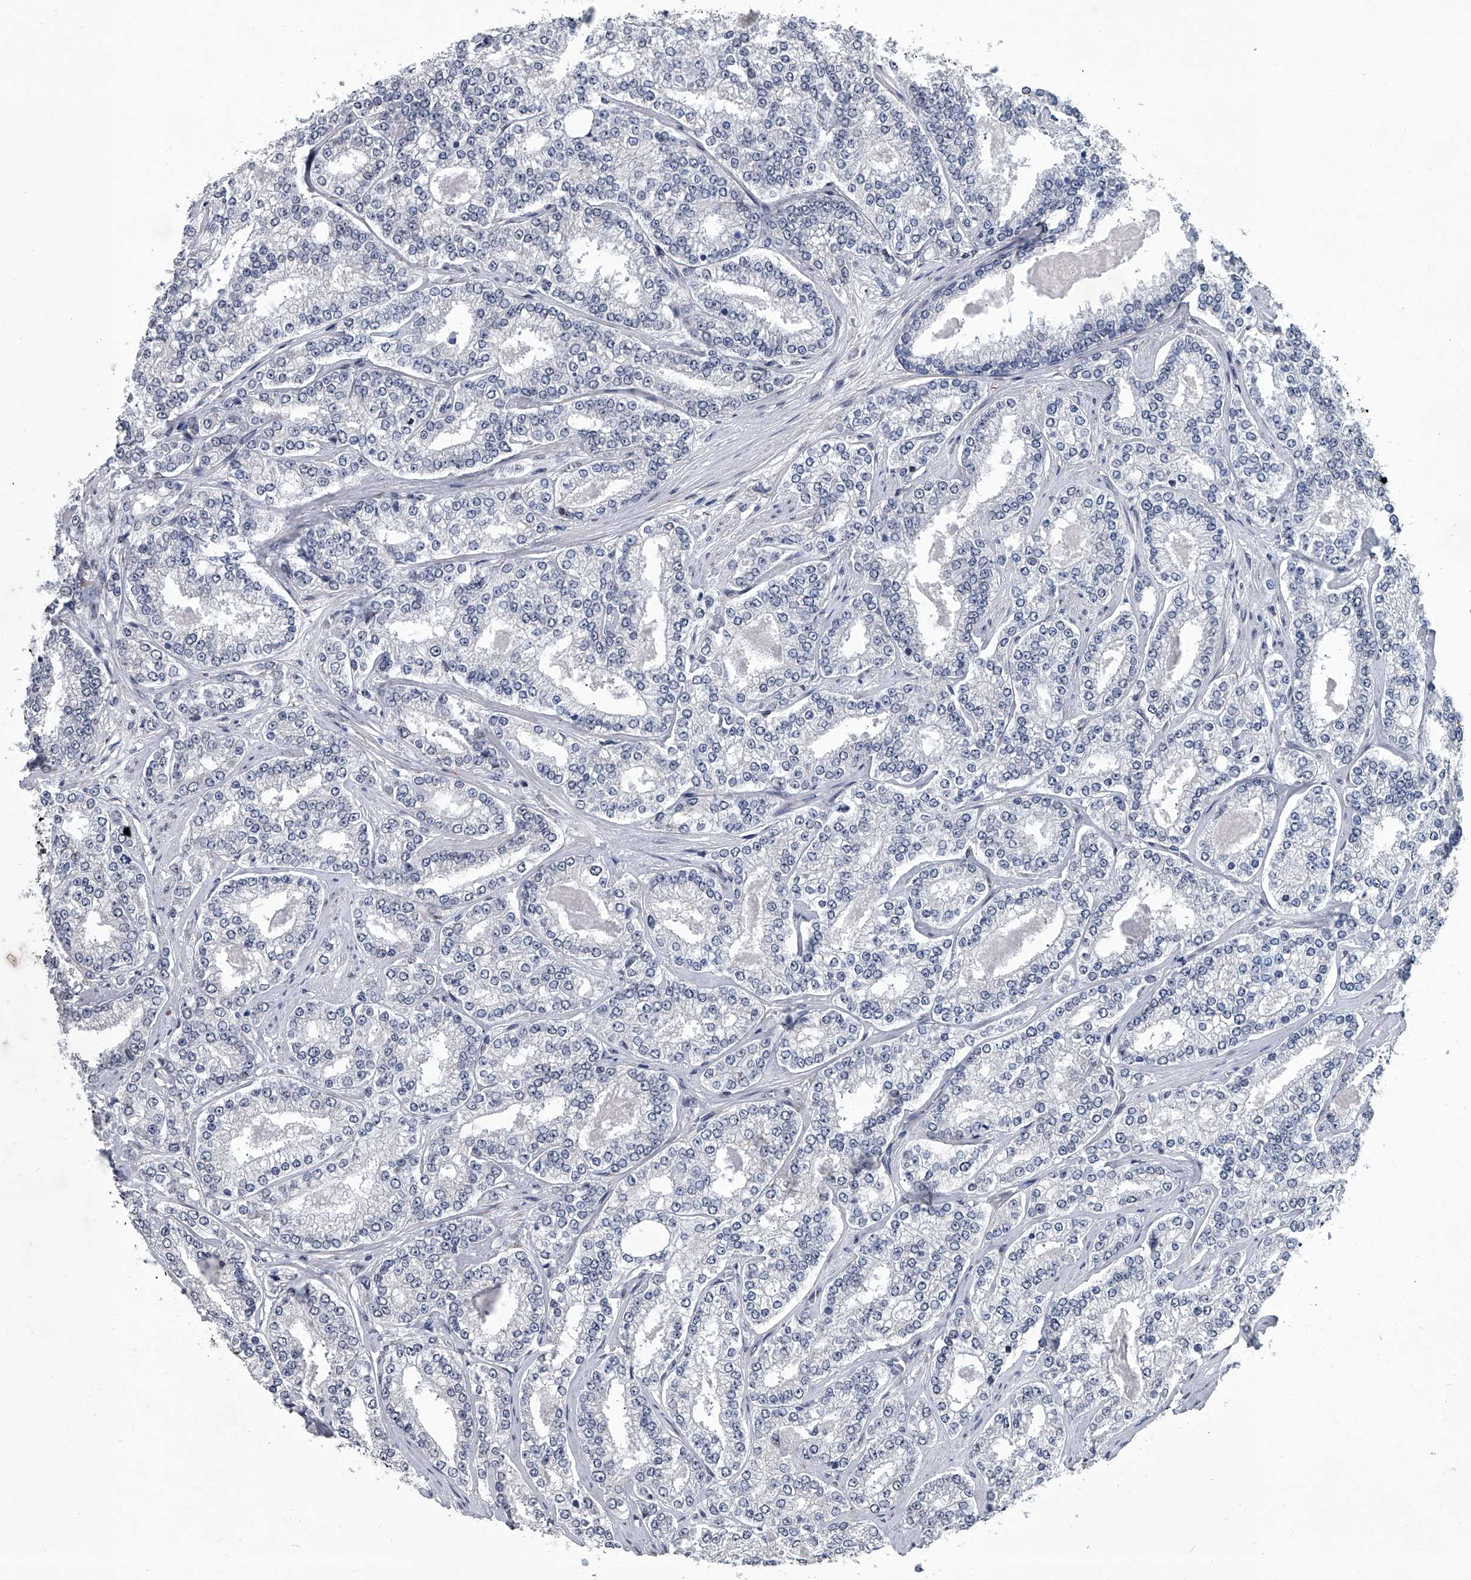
{"staining": {"intensity": "negative", "quantity": "none", "location": "none"}, "tissue": "prostate cancer", "cell_type": "Tumor cells", "image_type": "cancer", "snomed": [{"axis": "morphology", "description": "Normal tissue, NOS"}, {"axis": "morphology", "description": "Adenocarcinoma, High grade"}, {"axis": "topography", "description": "Prostate"}], "caption": "The micrograph shows no significant staining in tumor cells of prostate cancer.", "gene": "PPP2R5D", "patient": {"sex": "male", "age": 83}}